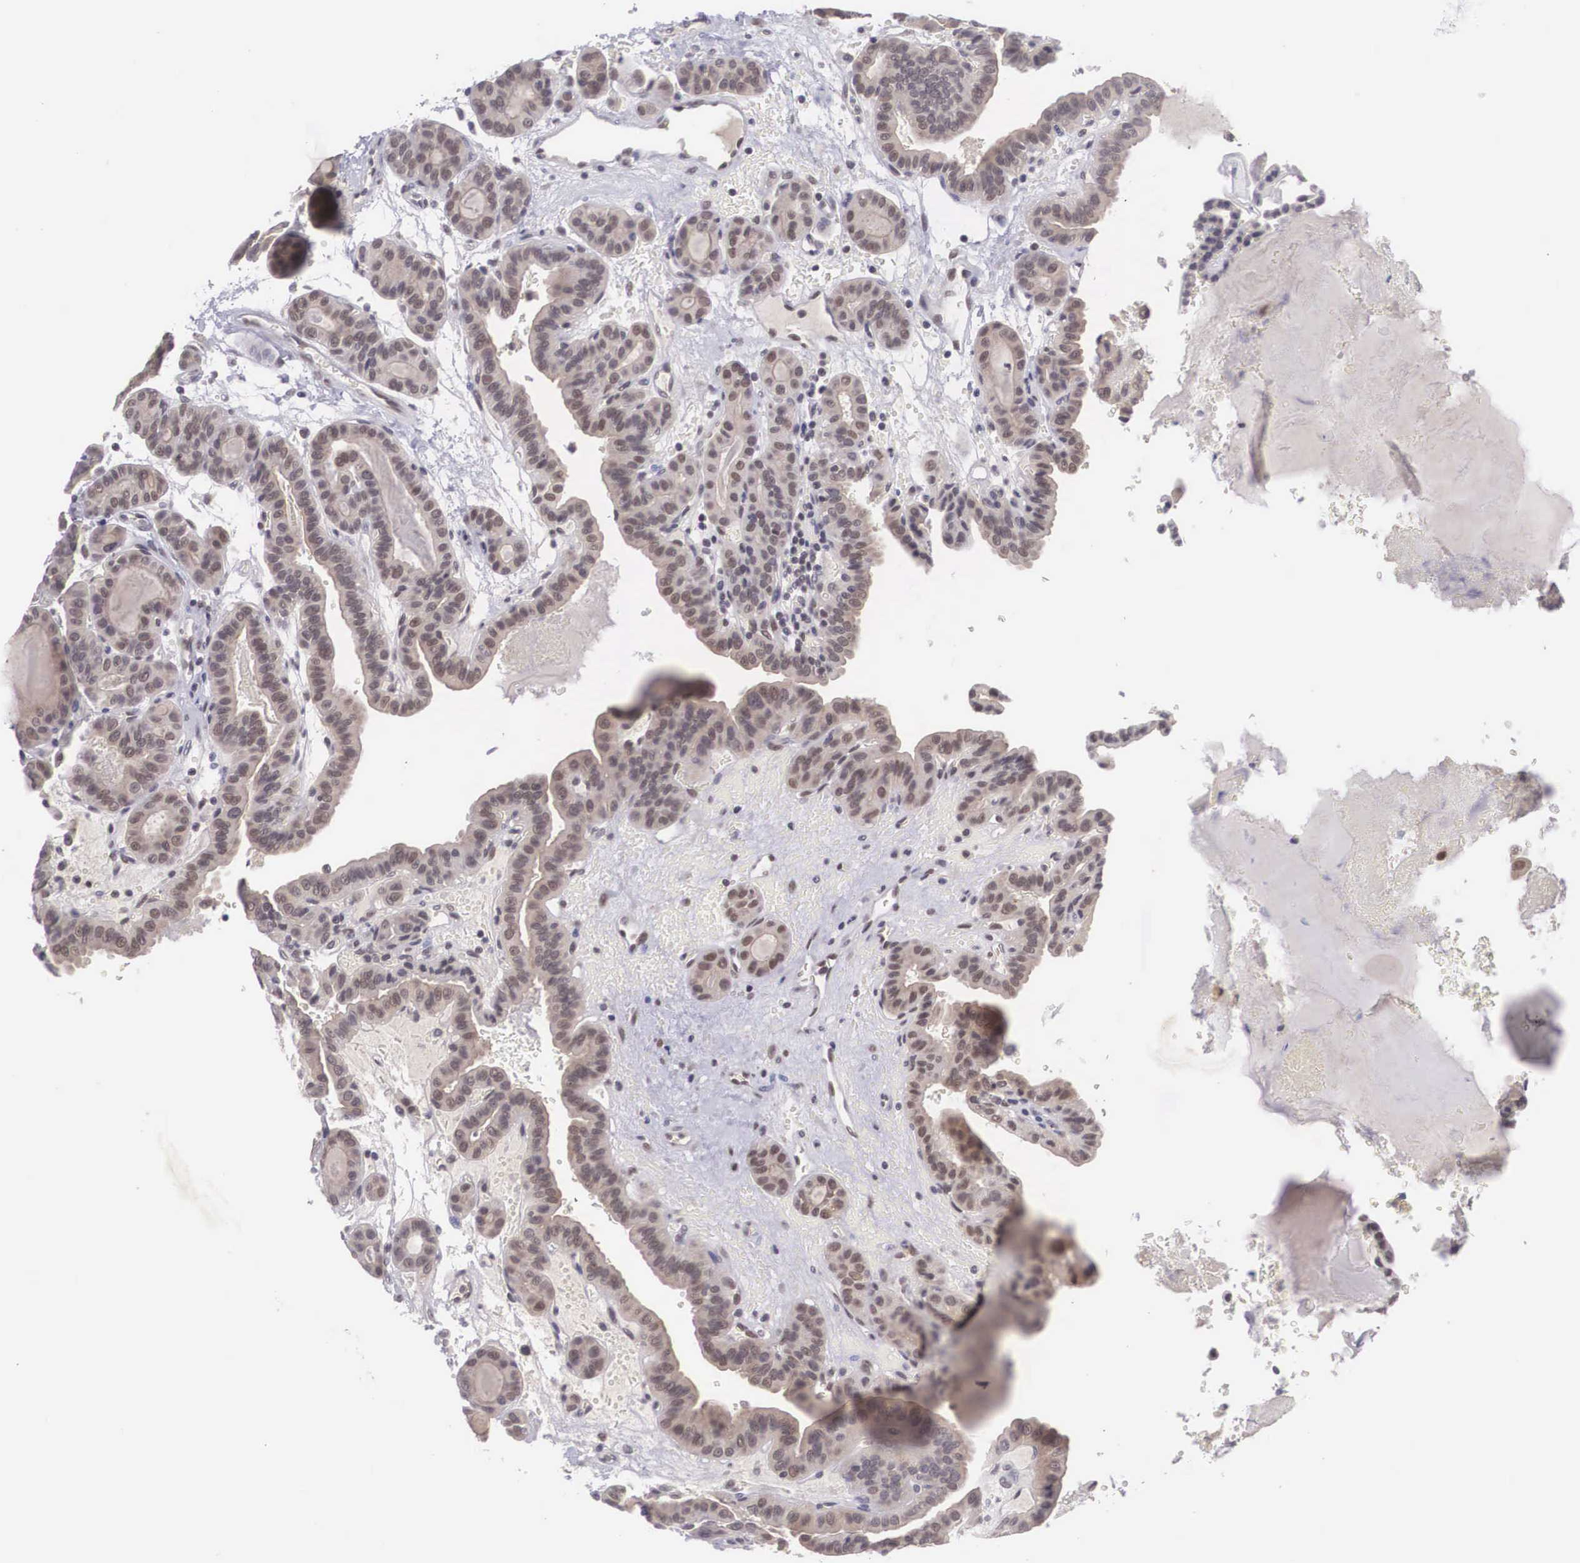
{"staining": {"intensity": "moderate", "quantity": ">75%", "location": "cytoplasmic/membranous,nuclear"}, "tissue": "thyroid cancer", "cell_type": "Tumor cells", "image_type": "cancer", "snomed": [{"axis": "morphology", "description": "Papillary adenocarcinoma, NOS"}, {"axis": "topography", "description": "Thyroid gland"}], "caption": "Protein analysis of papillary adenocarcinoma (thyroid) tissue exhibits moderate cytoplasmic/membranous and nuclear positivity in about >75% of tumor cells. The staining is performed using DAB (3,3'-diaminobenzidine) brown chromogen to label protein expression. The nuclei are counter-stained blue using hematoxylin.", "gene": "NINL", "patient": {"sex": "male", "age": 87}}